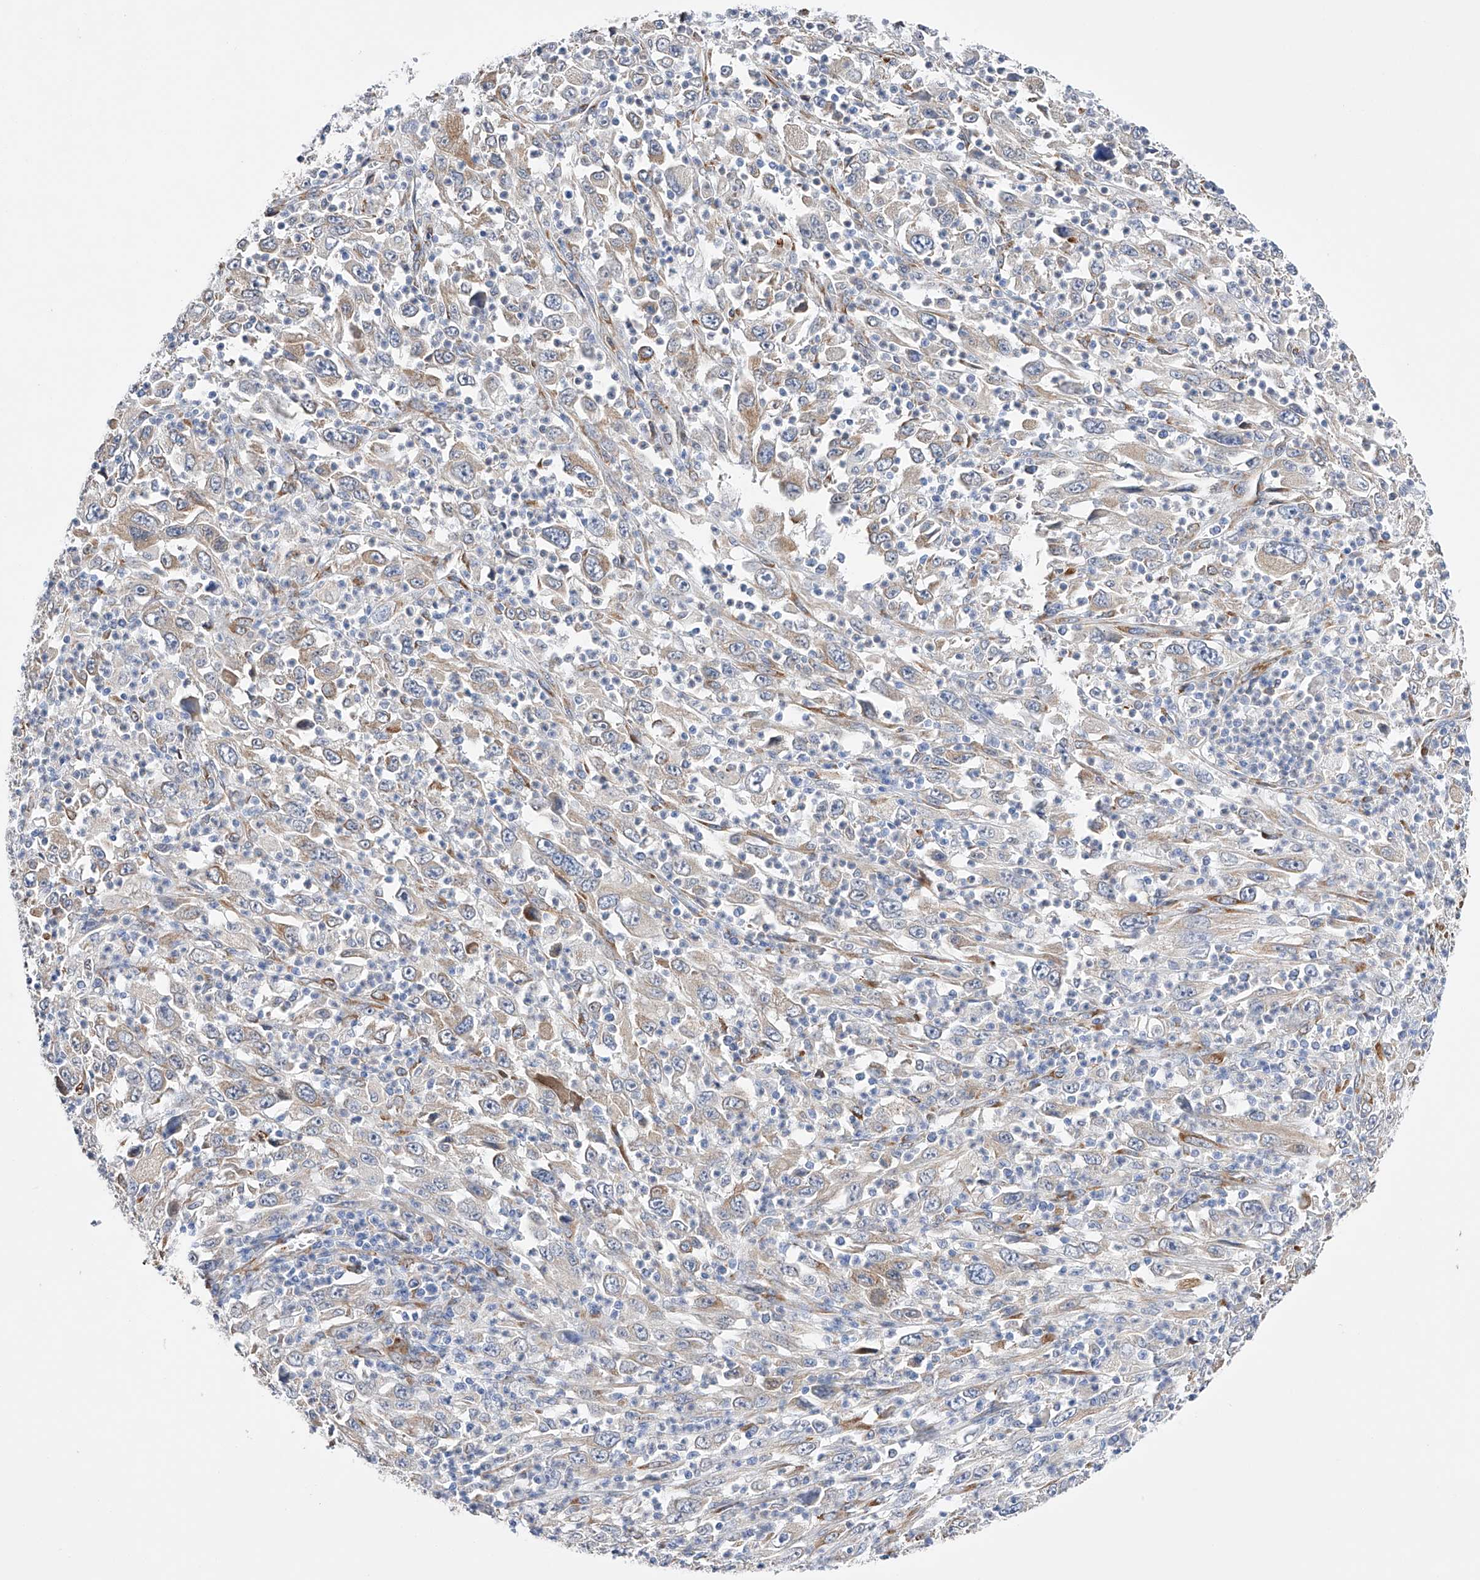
{"staining": {"intensity": "weak", "quantity": "<25%", "location": "cytoplasmic/membranous"}, "tissue": "melanoma", "cell_type": "Tumor cells", "image_type": "cancer", "snomed": [{"axis": "morphology", "description": "Malignant melanoma, Metastatic site"}, {"axis": "topography", "description": "Skin"}], "caption": "Micrograph shows no significant protein positivity in tumor cells of melanoma. (DAB (3,3'-diaminobenzidine) IHC with hematoxylin counter stain).", "gene": "PDIA5", "patient": {"sex": "female", "age": 56}}